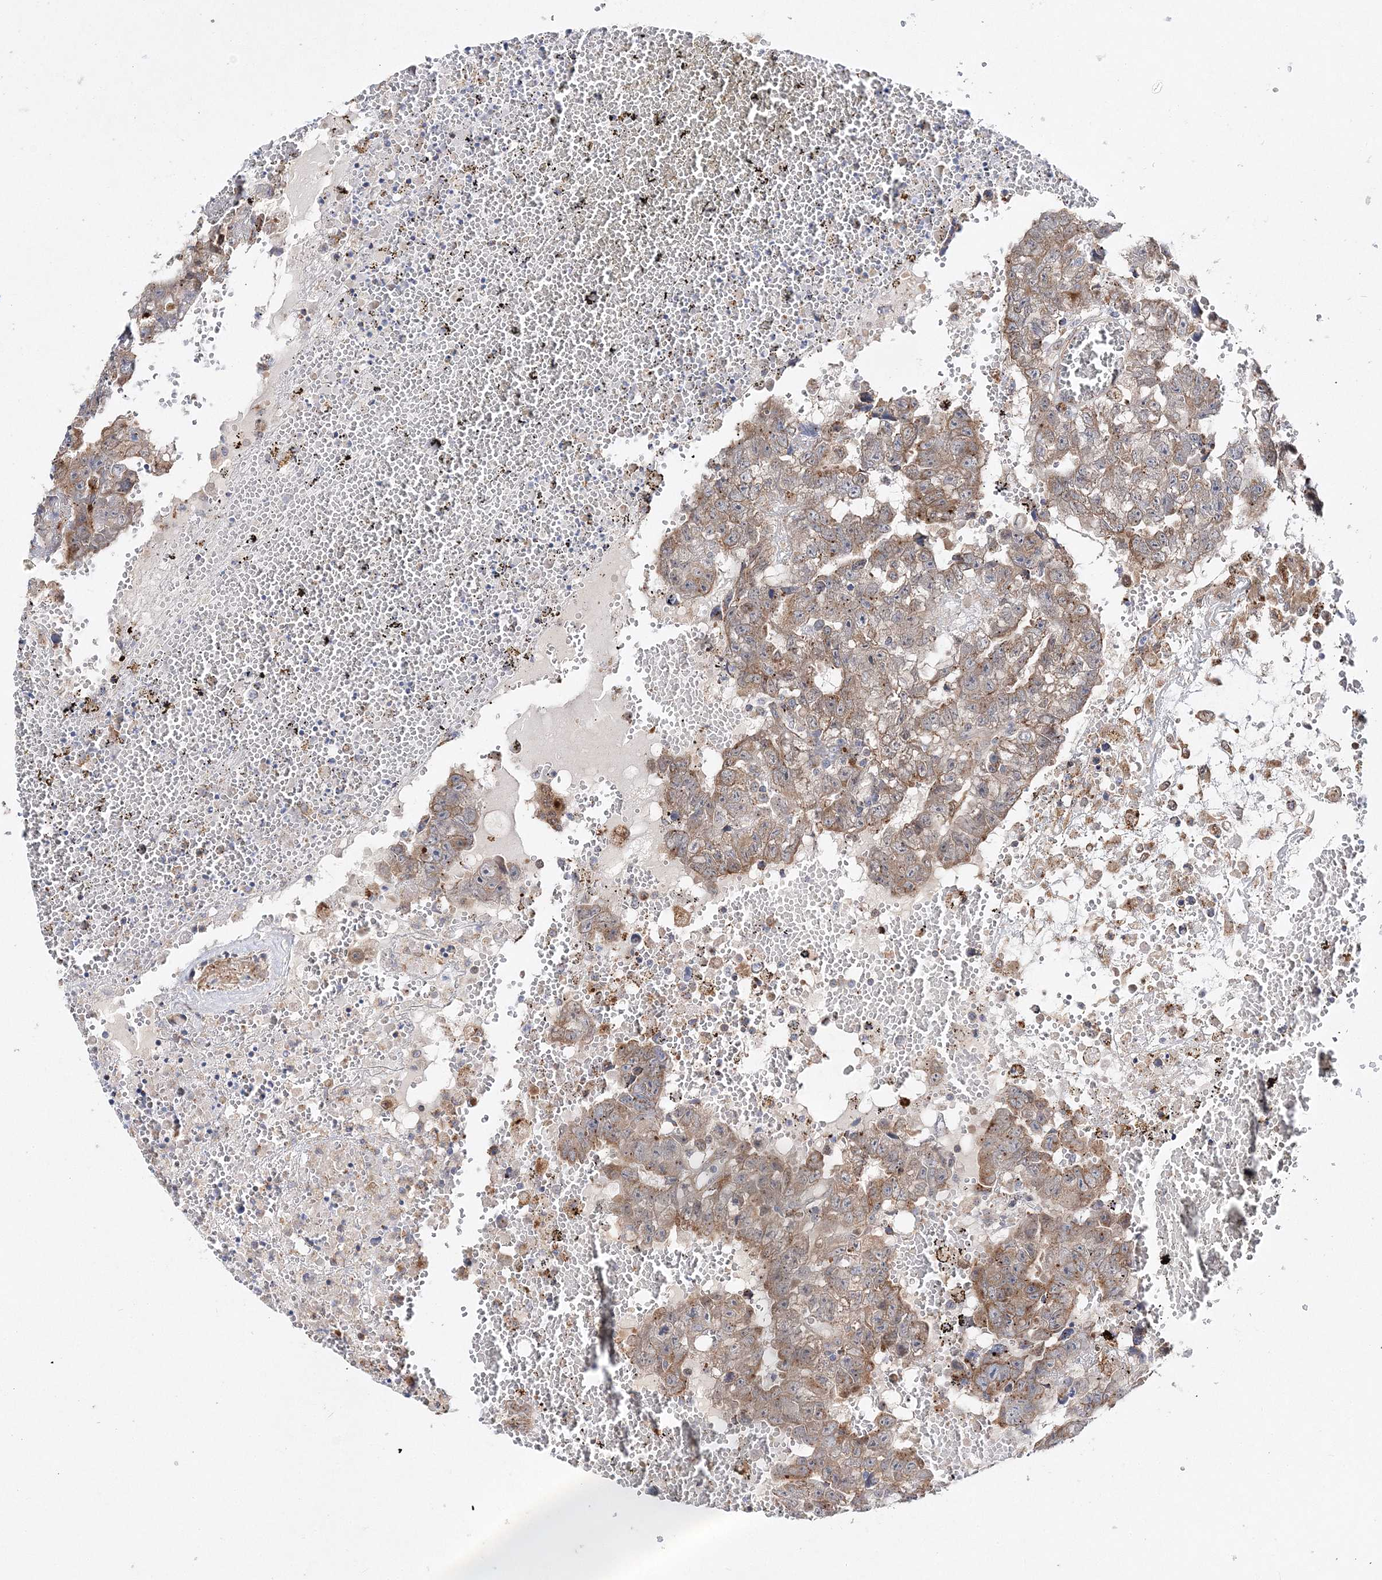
{"staining": {"intensity": "moderate", "quantity": "25%-75%", "location": "cytoplasmic/membranous"}, "tissue": "testis cancer", "cell_type": "Tumor cells", "image_type": "cancer", "snomed": [{"axis": "morphology", "description": "Carcinoma, Embryonal, NOS"}, {"axis": "topography", "description": "Testis"}], "caption": "IHC image of neoplastic tissue: testis cancer stained using immunohistochemistry (IHC) shows medium levels of moderate protein expression localized specifically in the cytoplasmic/membranous of tumor cells, appearing as a cytoplasmic/membranous brown color.", "gene": "C3orf38", "patient": {"sex": "male", "age": 25}}